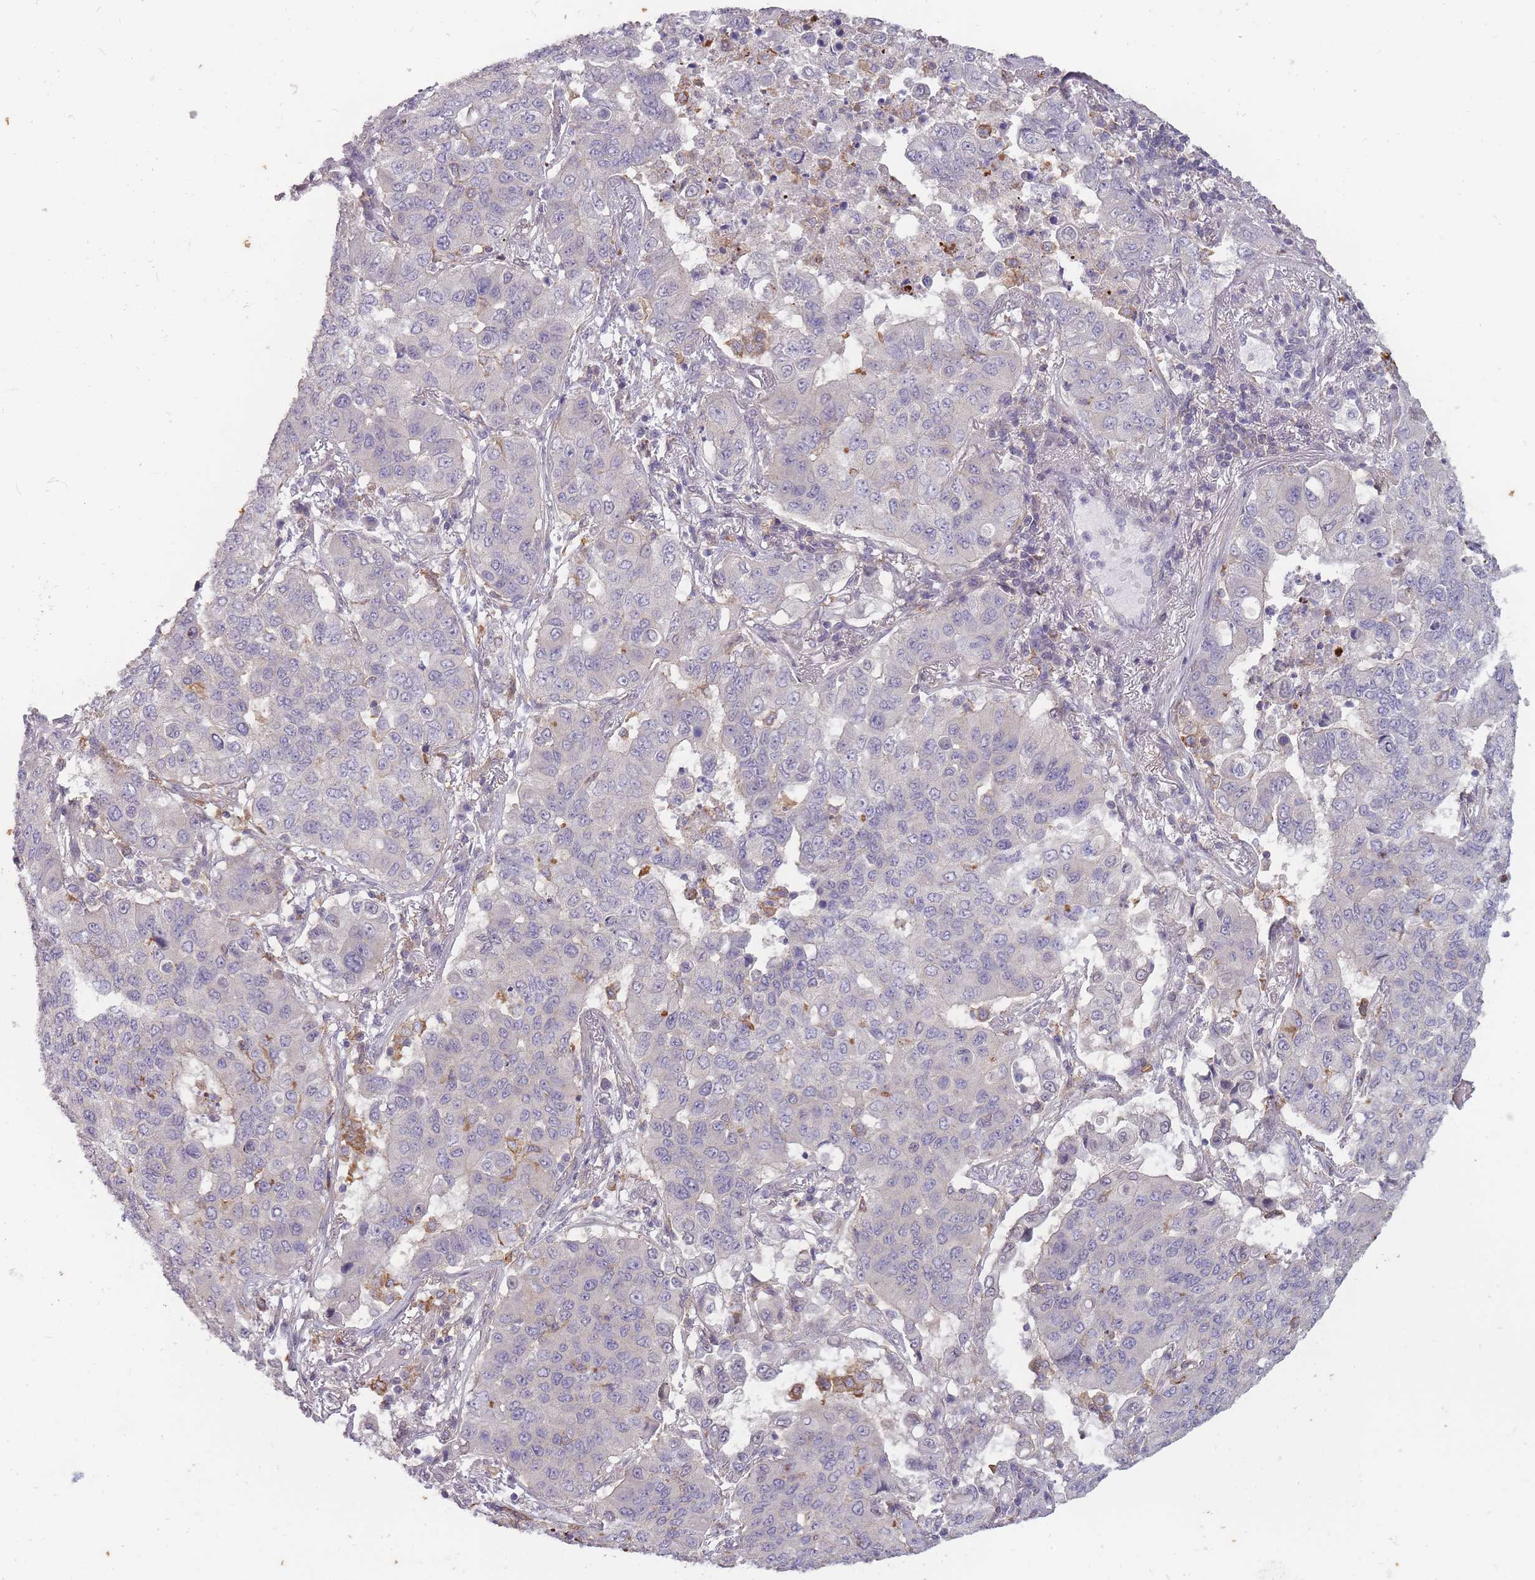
{"staining": {"intensity": "negative", "quantity": "none", "location": "none"}, "tissue": "lung cancer", "cell_type": "Tumor cells", "image_type": "cancer", "snomed": [{"axis": "morphology", "description": "Squamous cell carcinoma, NOS"}, {"axis": "topography", "description": "Lung"}], "caption": "DAB immunohistochemical staining of lung squamous cell carcinoma shows no significant positivity in tumor cells.", "gene": "TET3", "patient": {"sex": "male", "age": 74}}